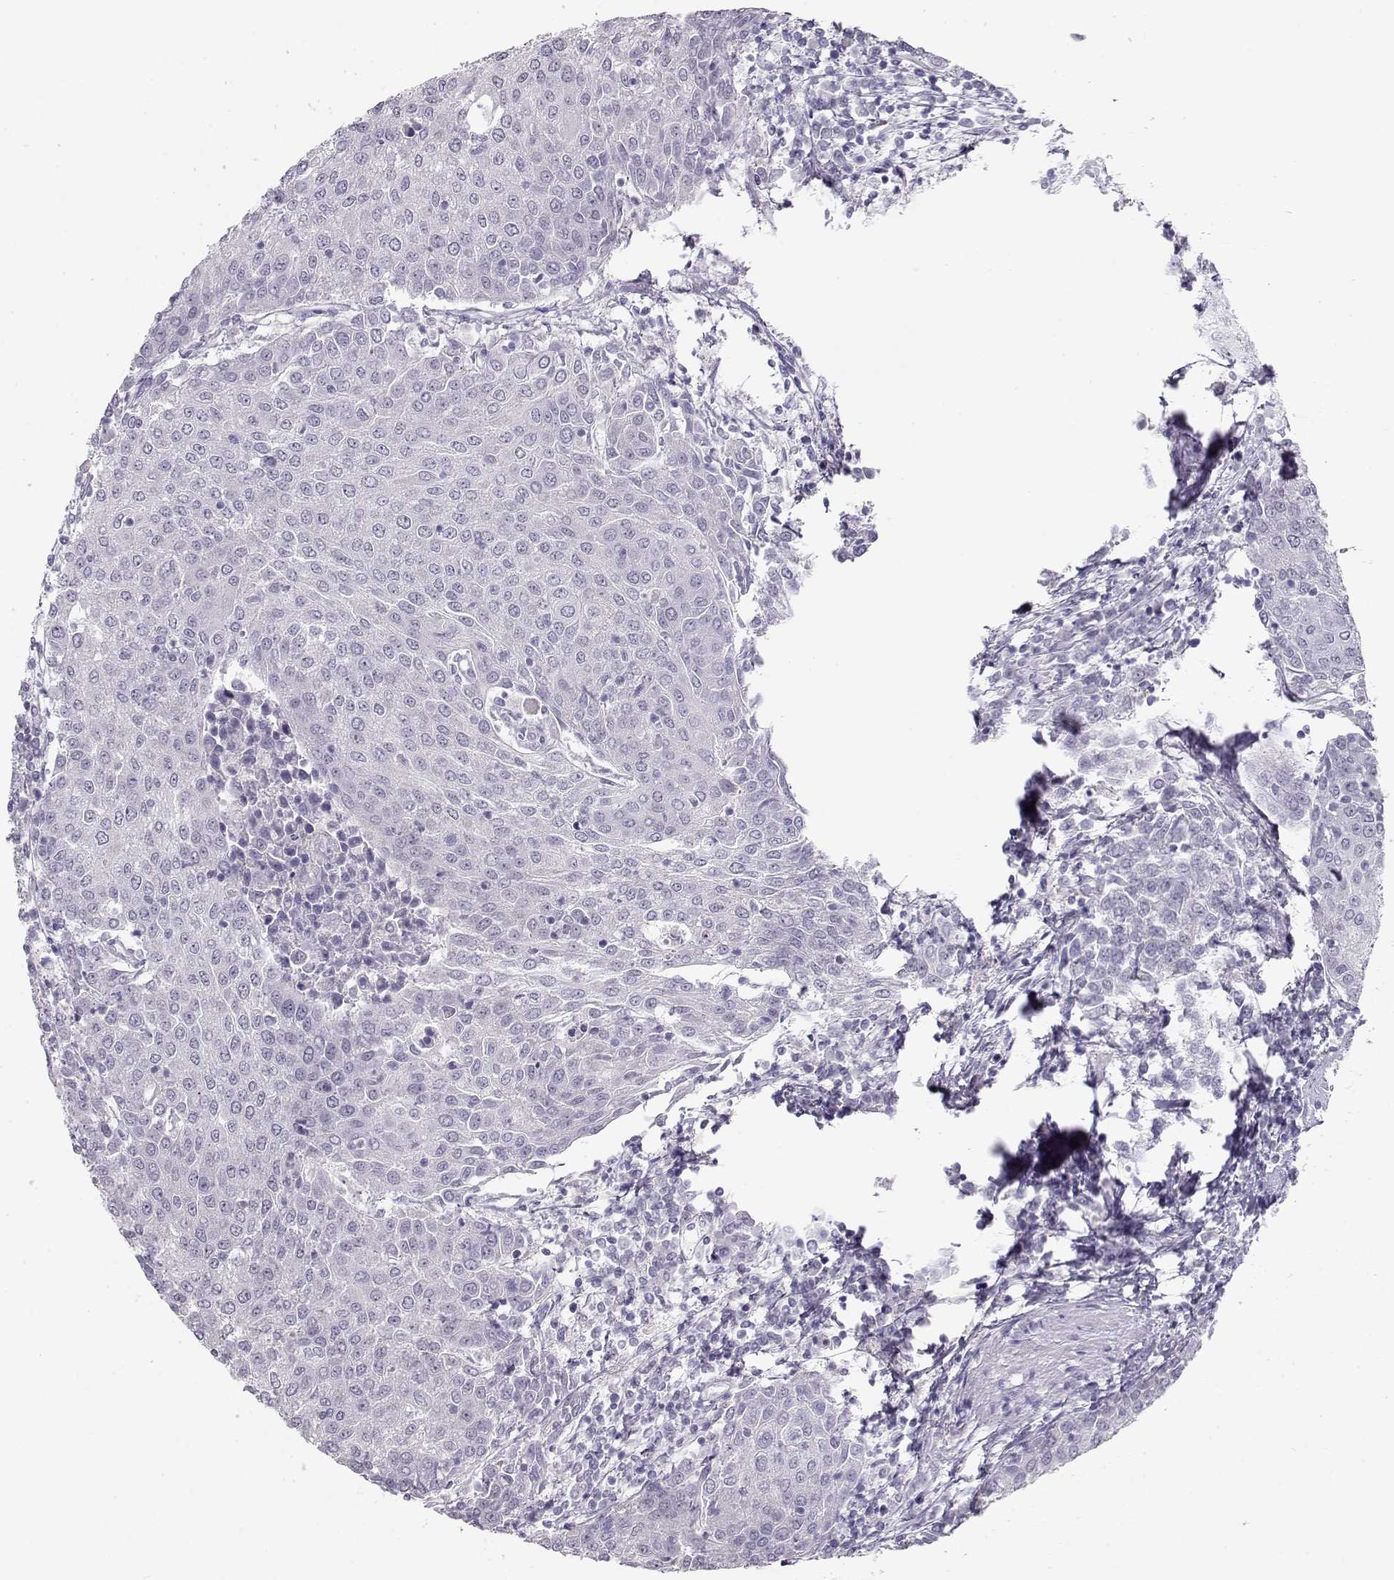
{"staining": {"intensity": "negative", "quantity": "none", "location": "none"}, "tissue": "urothelial cancer", "cell_type": "Tumor cells", "image_type": "cancer", "snomed": [{"axis": "morphology", "description": "Urothelial carcinoma, High grade"}, {"axis": "topography", "description": "Urinary bladder"}], "caption": "This is an immunohistochemistry (IHC) histopathology image of urothelial carcinoma (high-grade). There is no positivity in tumor cells.", "gene": "IMPG1", "patient": {"sex": "female", "age": 85}}